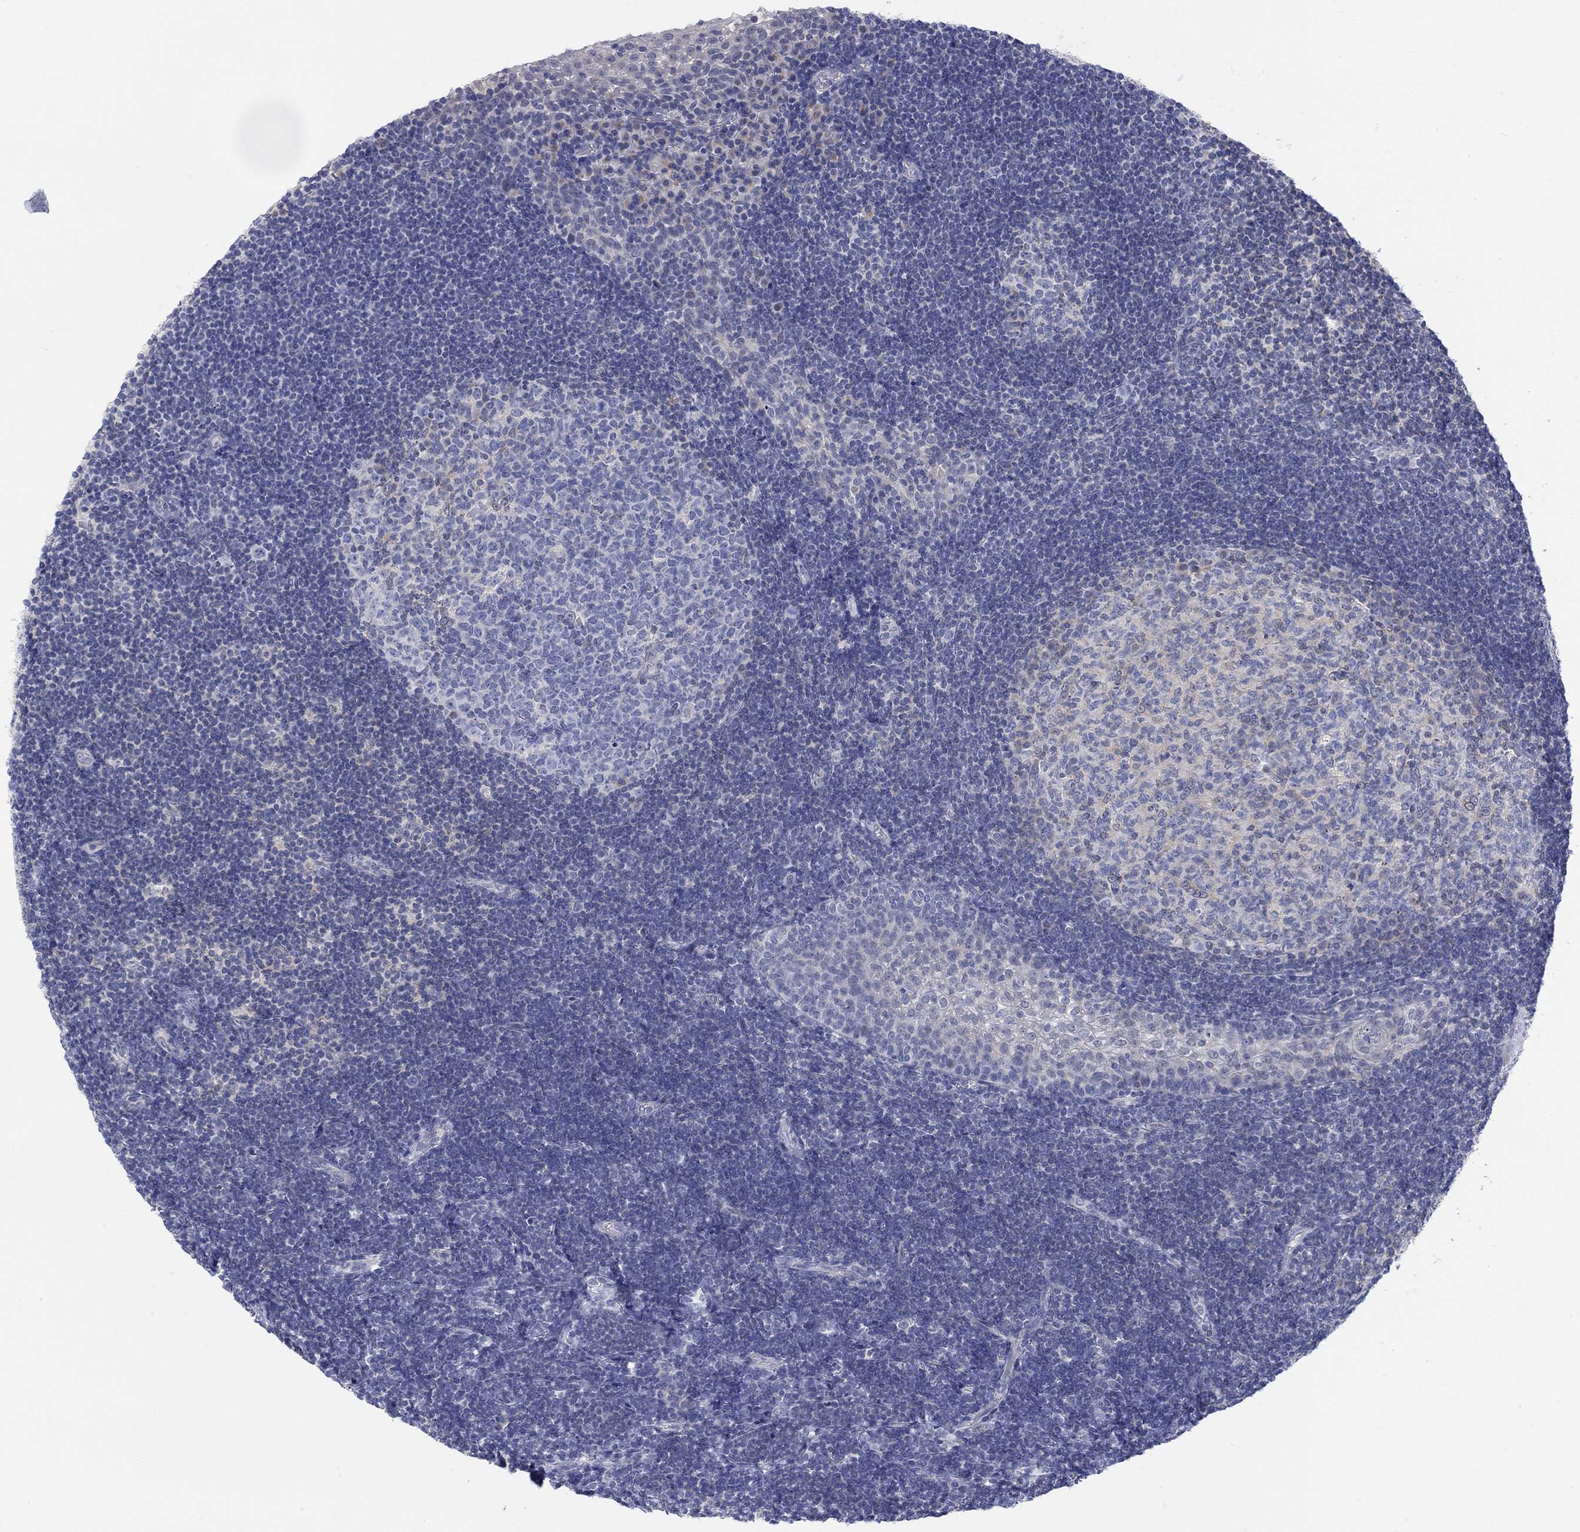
{"staining": {"intensity": "negative", "quantity": "none", "location": "none"}, "tissue": "tonsil", "cell_type": "Germinal center cells", "image_type": "normal", "snomed": [{"axis": "morphology", "description": "Normal tissue, NOS"}, {"axis": "topography", "description": "Tonsil"}], "caption": "Immunohistochemistry (IHC) micrograph of normal human tonsil stained for a protein (brown), which reveals no staining in germinal center cells.", "gene": "NAV3", "patient": {"sex": "female", "age": 13}}